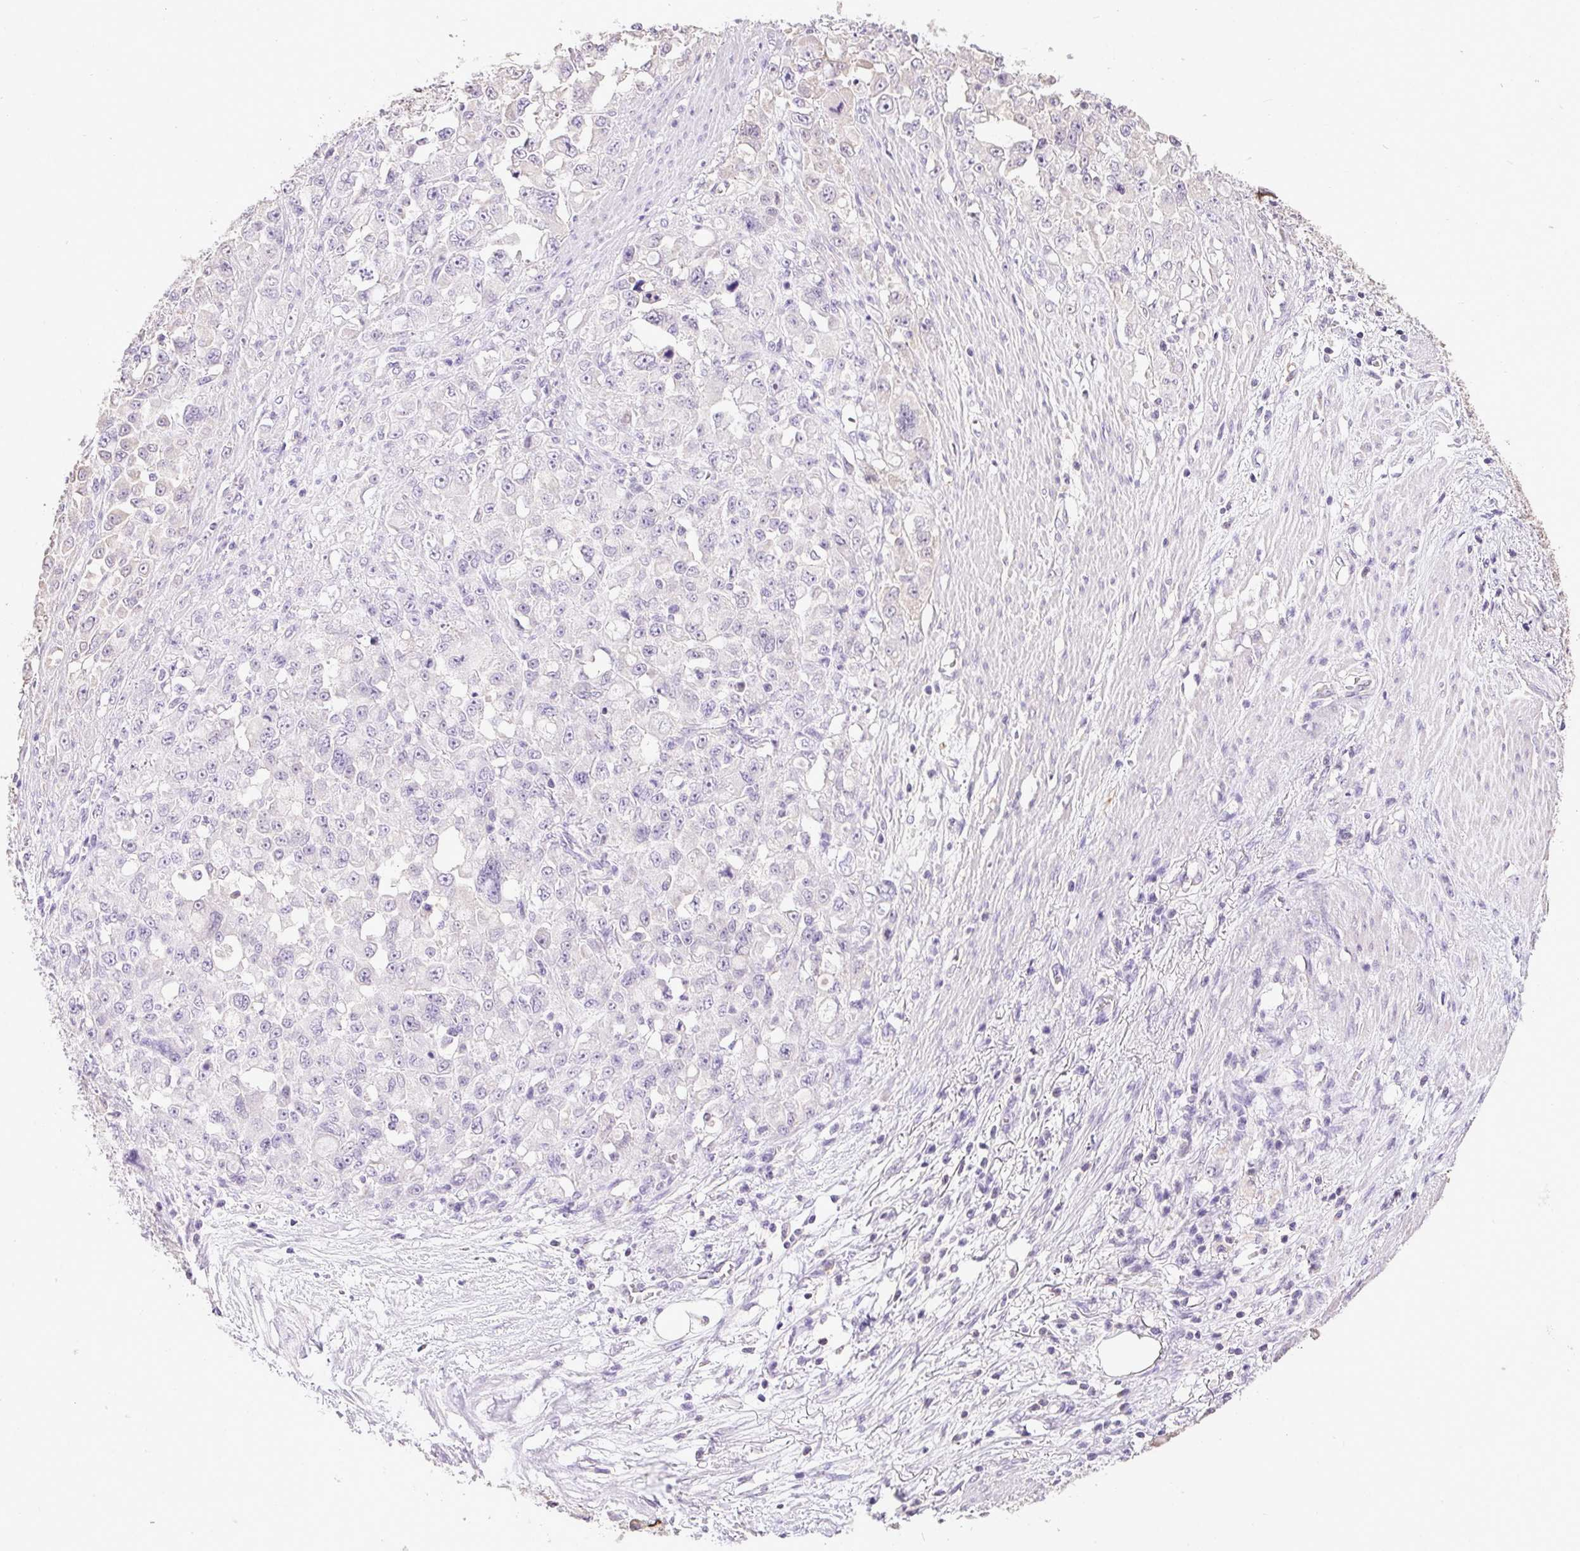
{"staining": {"intensity": "negative", "quantity": "none", "location": "none"}, "tissue": "stomach cancer", "cell_type": "Tumor cells", "image_type": "cancer", "snomed": [{"axis": "morphology", "description": "Adenocarcinoma, NOS"}, {"axis": "topography", "description": "Stomach"}], "caption": "DAB (3,3'-diaminobenzidine) immunohistochemical staining of human stomach adenocarcinoma displays no significant expression in tumor cells.", "gene": "SYCE2", "patient": {"sex": "female", "age": 76}}